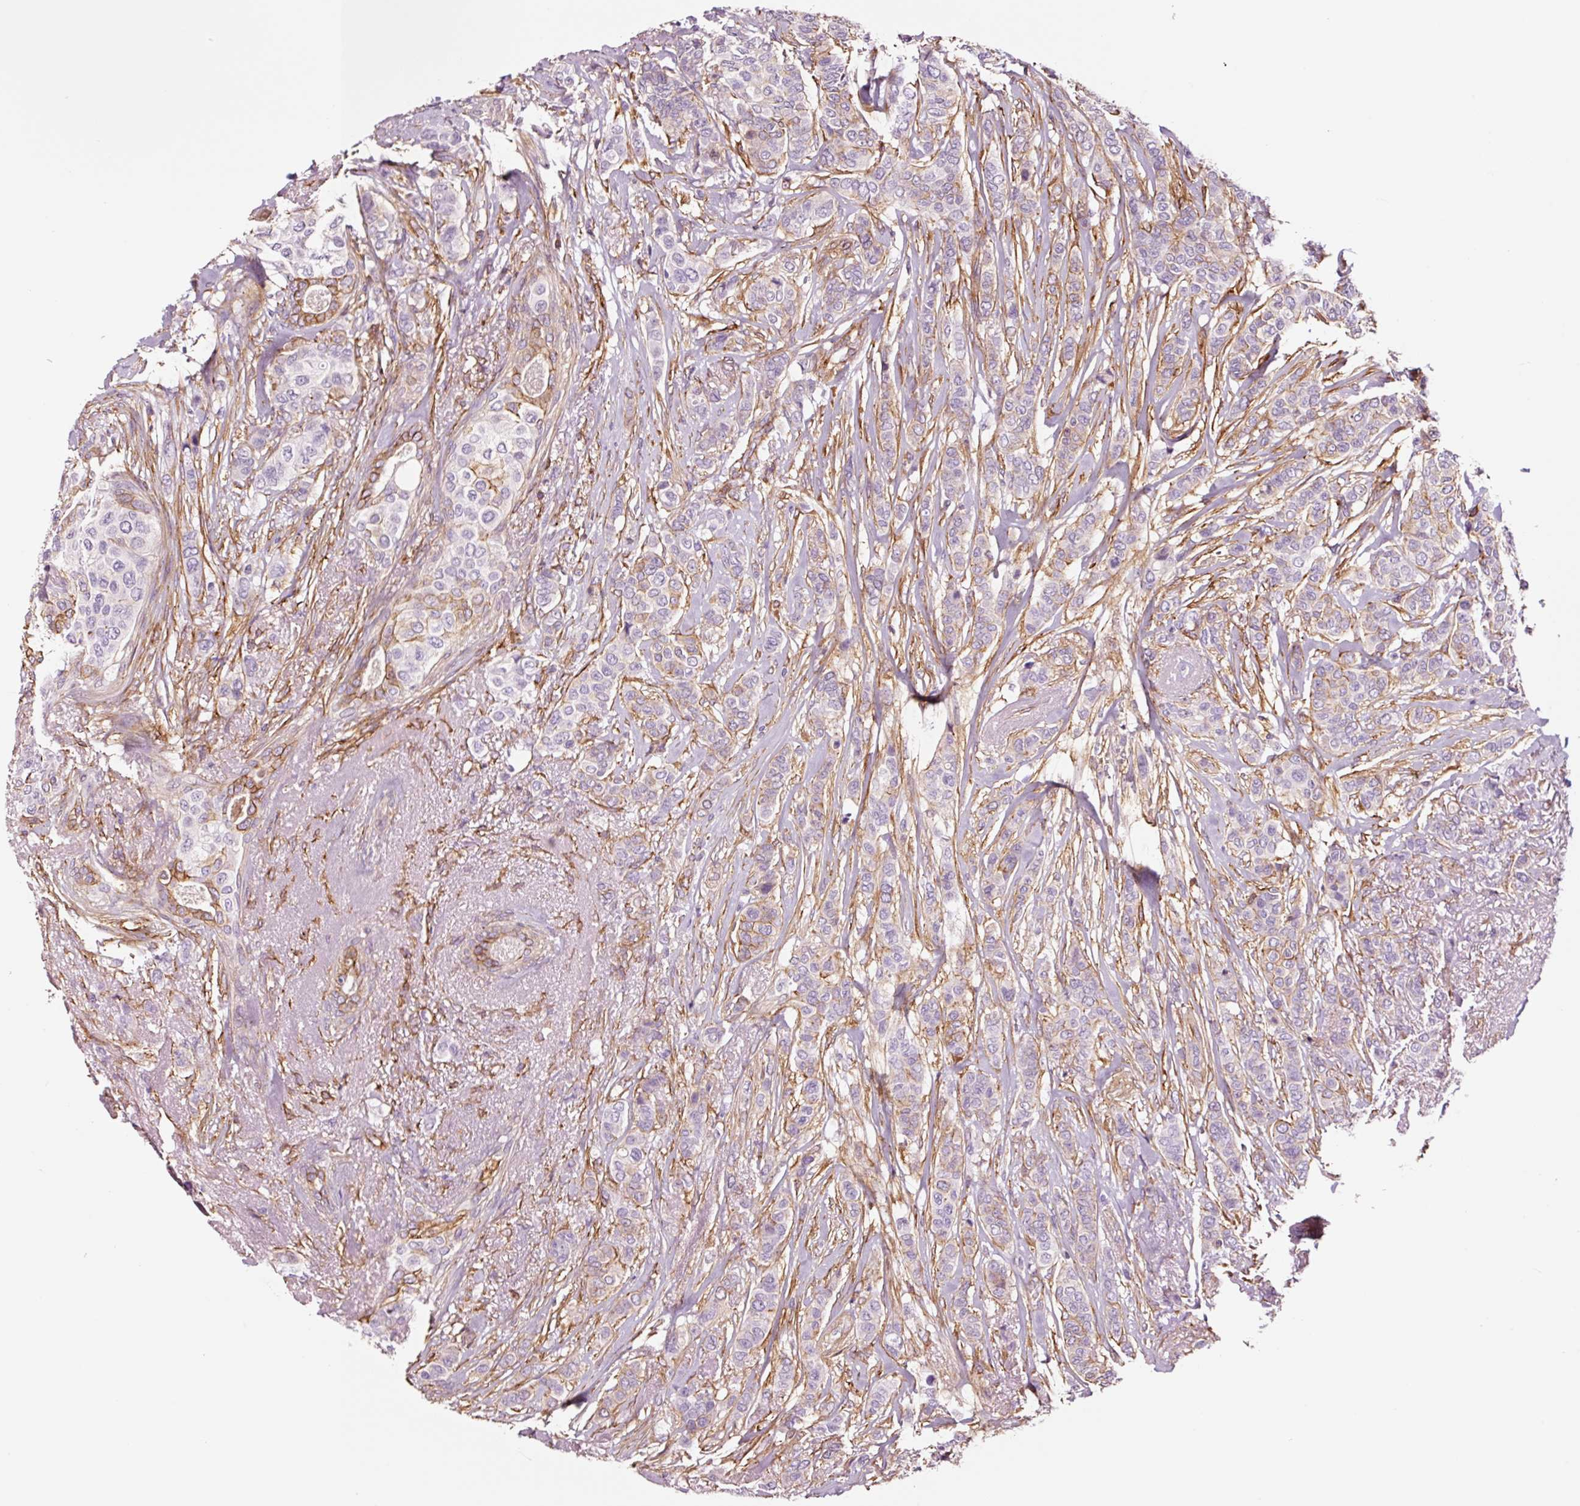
{"staining": {"intensity": "negative", "quantity": "none", "location": "none"}, "tissue": "breast cancer", "cell_type": "Tumor cells", "image_type": "cancer", "snomed": [{"axis": "morphology", "description": "Lobular carcinoma"}, {"axis": "topography", "description": "Breast"}], "caption": "This is a histopathology image of IHC staining of breast lobular carcinoma, which shows no expression in tumor cells.", "gene": "ADD3", "patient": {"sex": "female", "age": 51}}